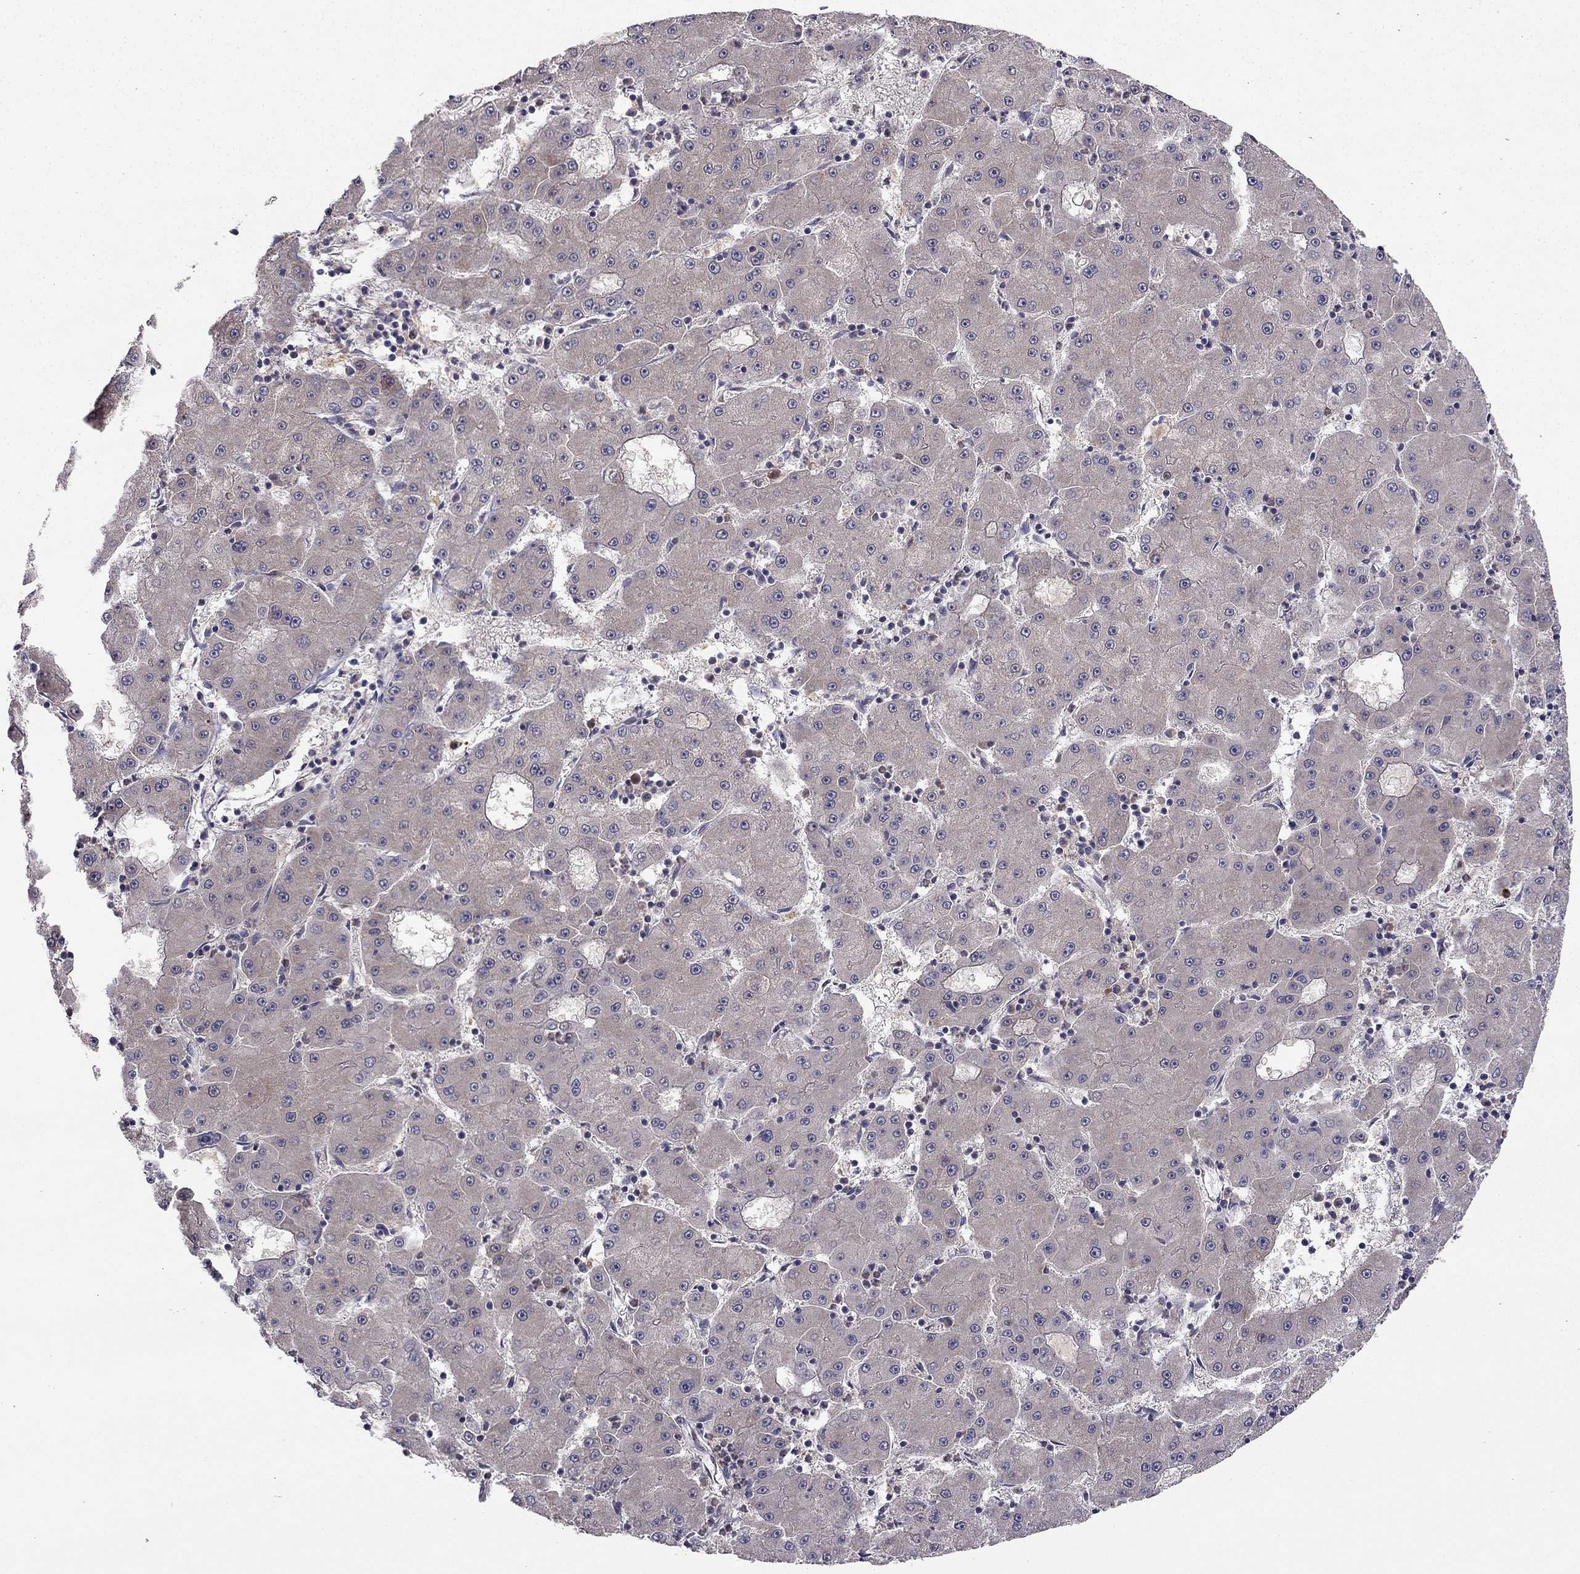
{"staining": {"intensity": "negative", "quantity": "none", "location": "none"}, "tissue": "liver cancer", "cell_type": "Tumor cells", "image_type": "cancer", "snomed": [{"axis": "morphology", "description": "Carcinoma, Hepatocellular, NOS"}, {"axis": "topography", "description": "Liver"}], "caption": "Immunohistochemical staining of liver cancer (hepatocellular carcinoma) demonstrates no significant staining in tumor cells. (Brightfield microscopy of DAB (3,3'-diaminobenzidine) immunohistochemistry (IHC) at high magnification).", "gene": "STXBP5", "patient": {"sex": "male", "age": 73}}